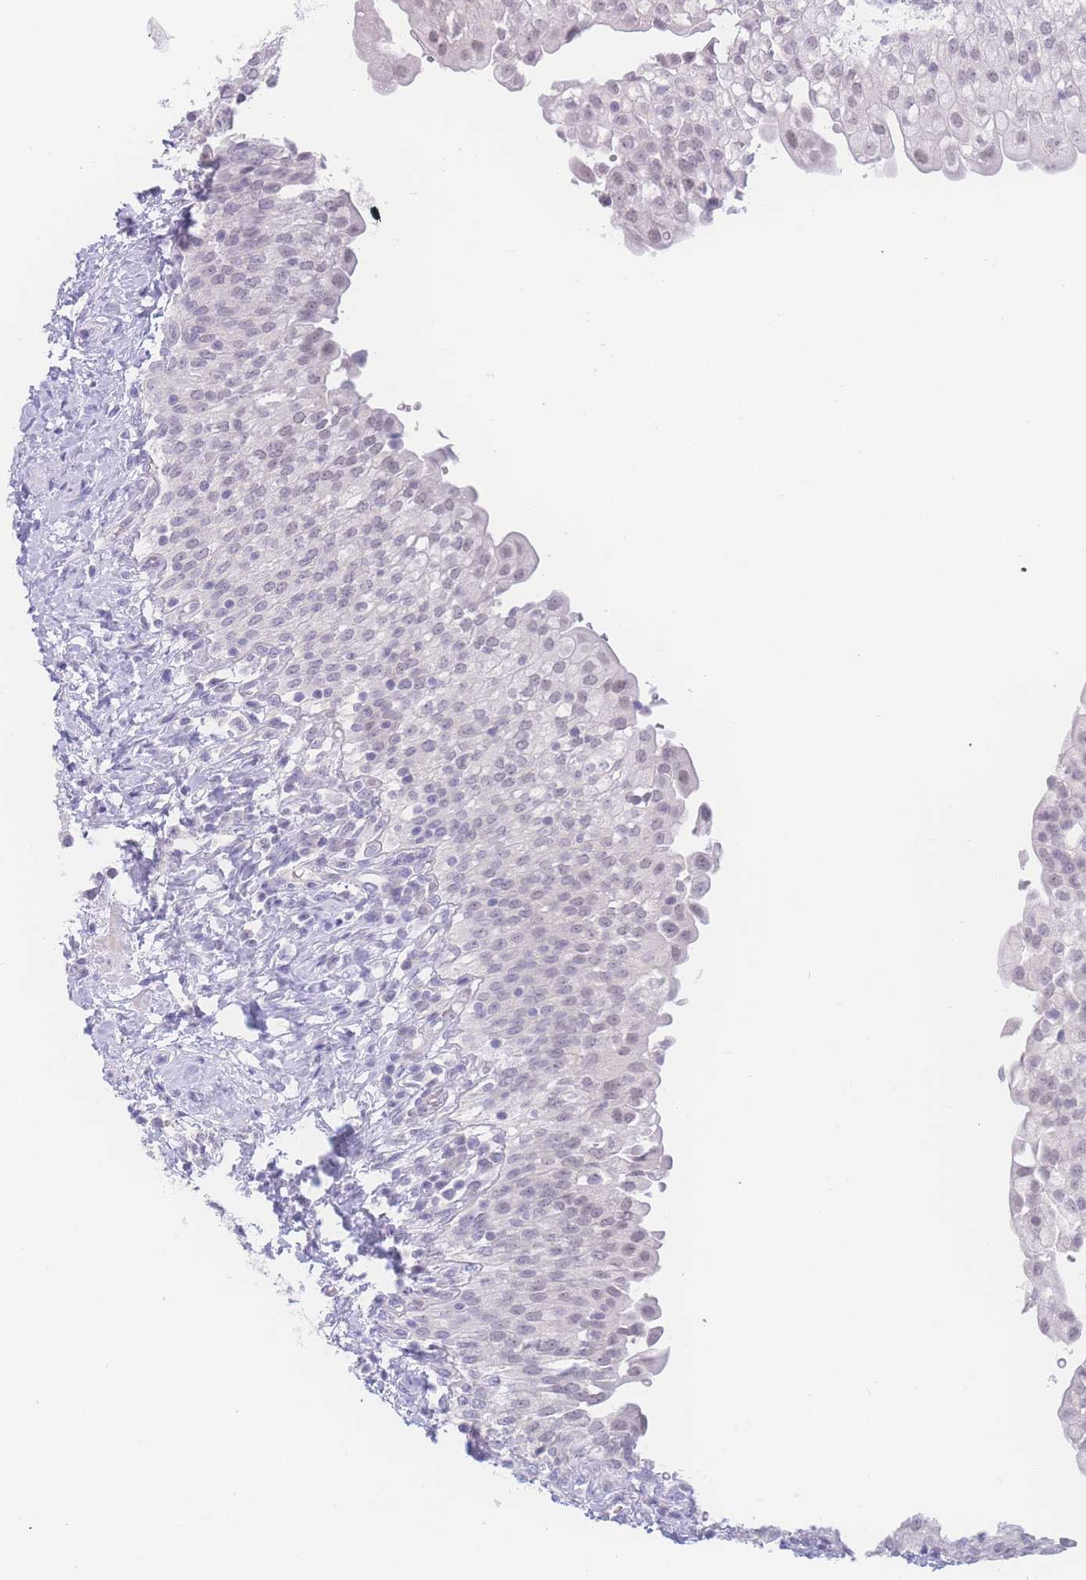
{"staining": {"intensity": "negative", "quantity": "none", "location": "none"}, "tissue": "urinary bladder", "cell_type": "Urothelial cells", "image_type": "normal", "snomed": [{"axis": "morphology", "description": "Normal tissue, NOS"}, {"axis": "morphology", "description": "Inflammation, NOS"}, {"axis": "topography", "description": "Urinary bladder"}], "caption": "Human urinary bladder stained for a protein using IHC demonstrates no staining in urothelial cells.", "gene": "PRSS22", "patient": {"sex": "male", "age": 64}}